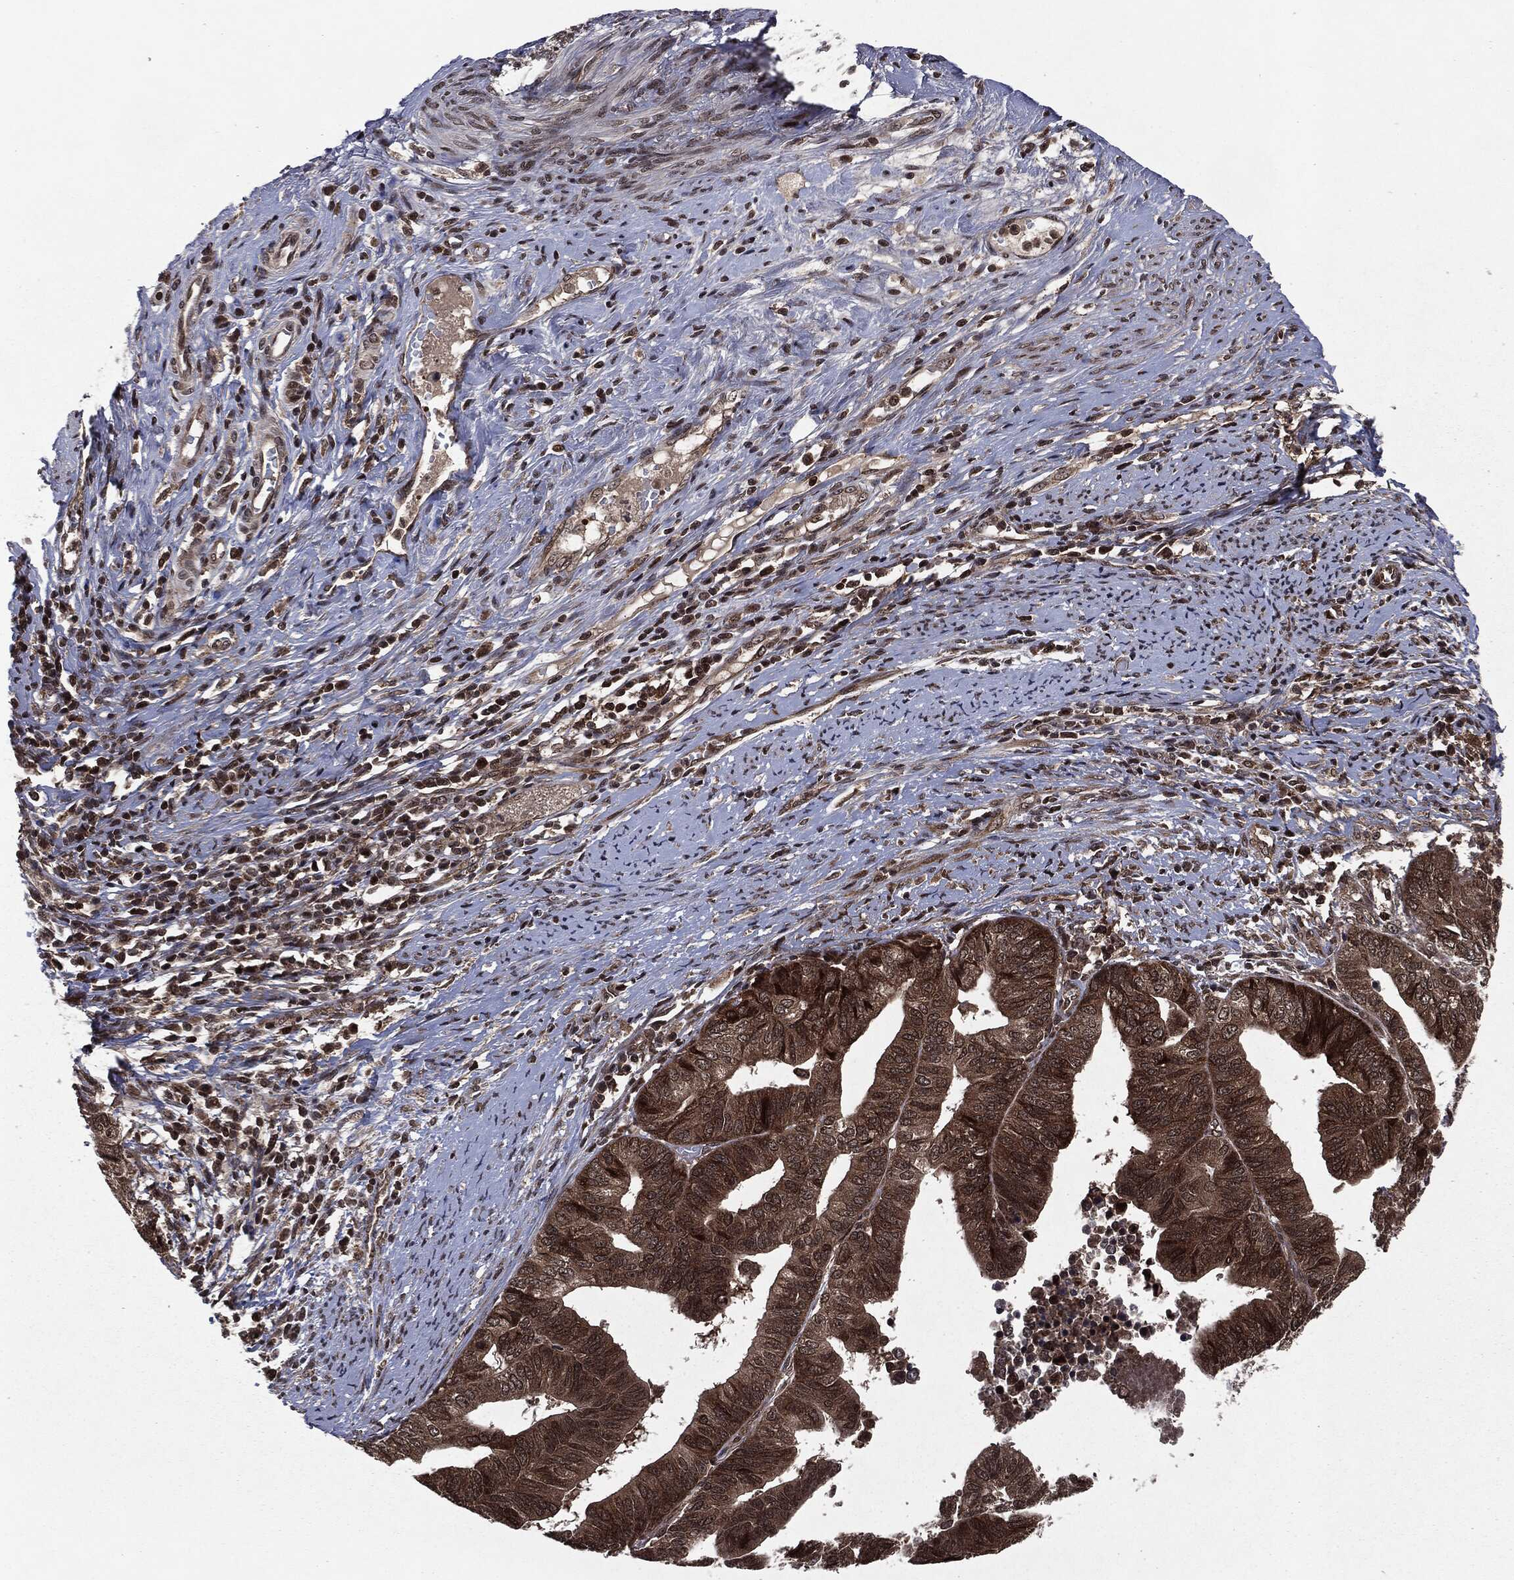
{"staining": {"intensity": "strong", "quantity": "25%-75%", "location": "cytoplasmic/membranous,nuclear"}, "tissue": "endometrial cancer", "cell_type": "Tumor cells", "image_type": "cancer", "snomed": [{"axis": "morphology", "description": "Adenocarcinoma, NOS"}, {"axis": "topography", "description": "Endometrium"}], "caption": "Endometrial cancer (adenocarcinoma) stained for a protein displays strong cytoplasmic/membranous and nuclear positivity in tumor cells. The staining was performed using DAB (3,3'-diaminobenzidine) to visualize the protein expression in brown, while the nuclei were stained in blue with hematoxylin (Magnification: 20x).", "gene": "STAU2", "patient": {"sex": "female", "age": 65}}